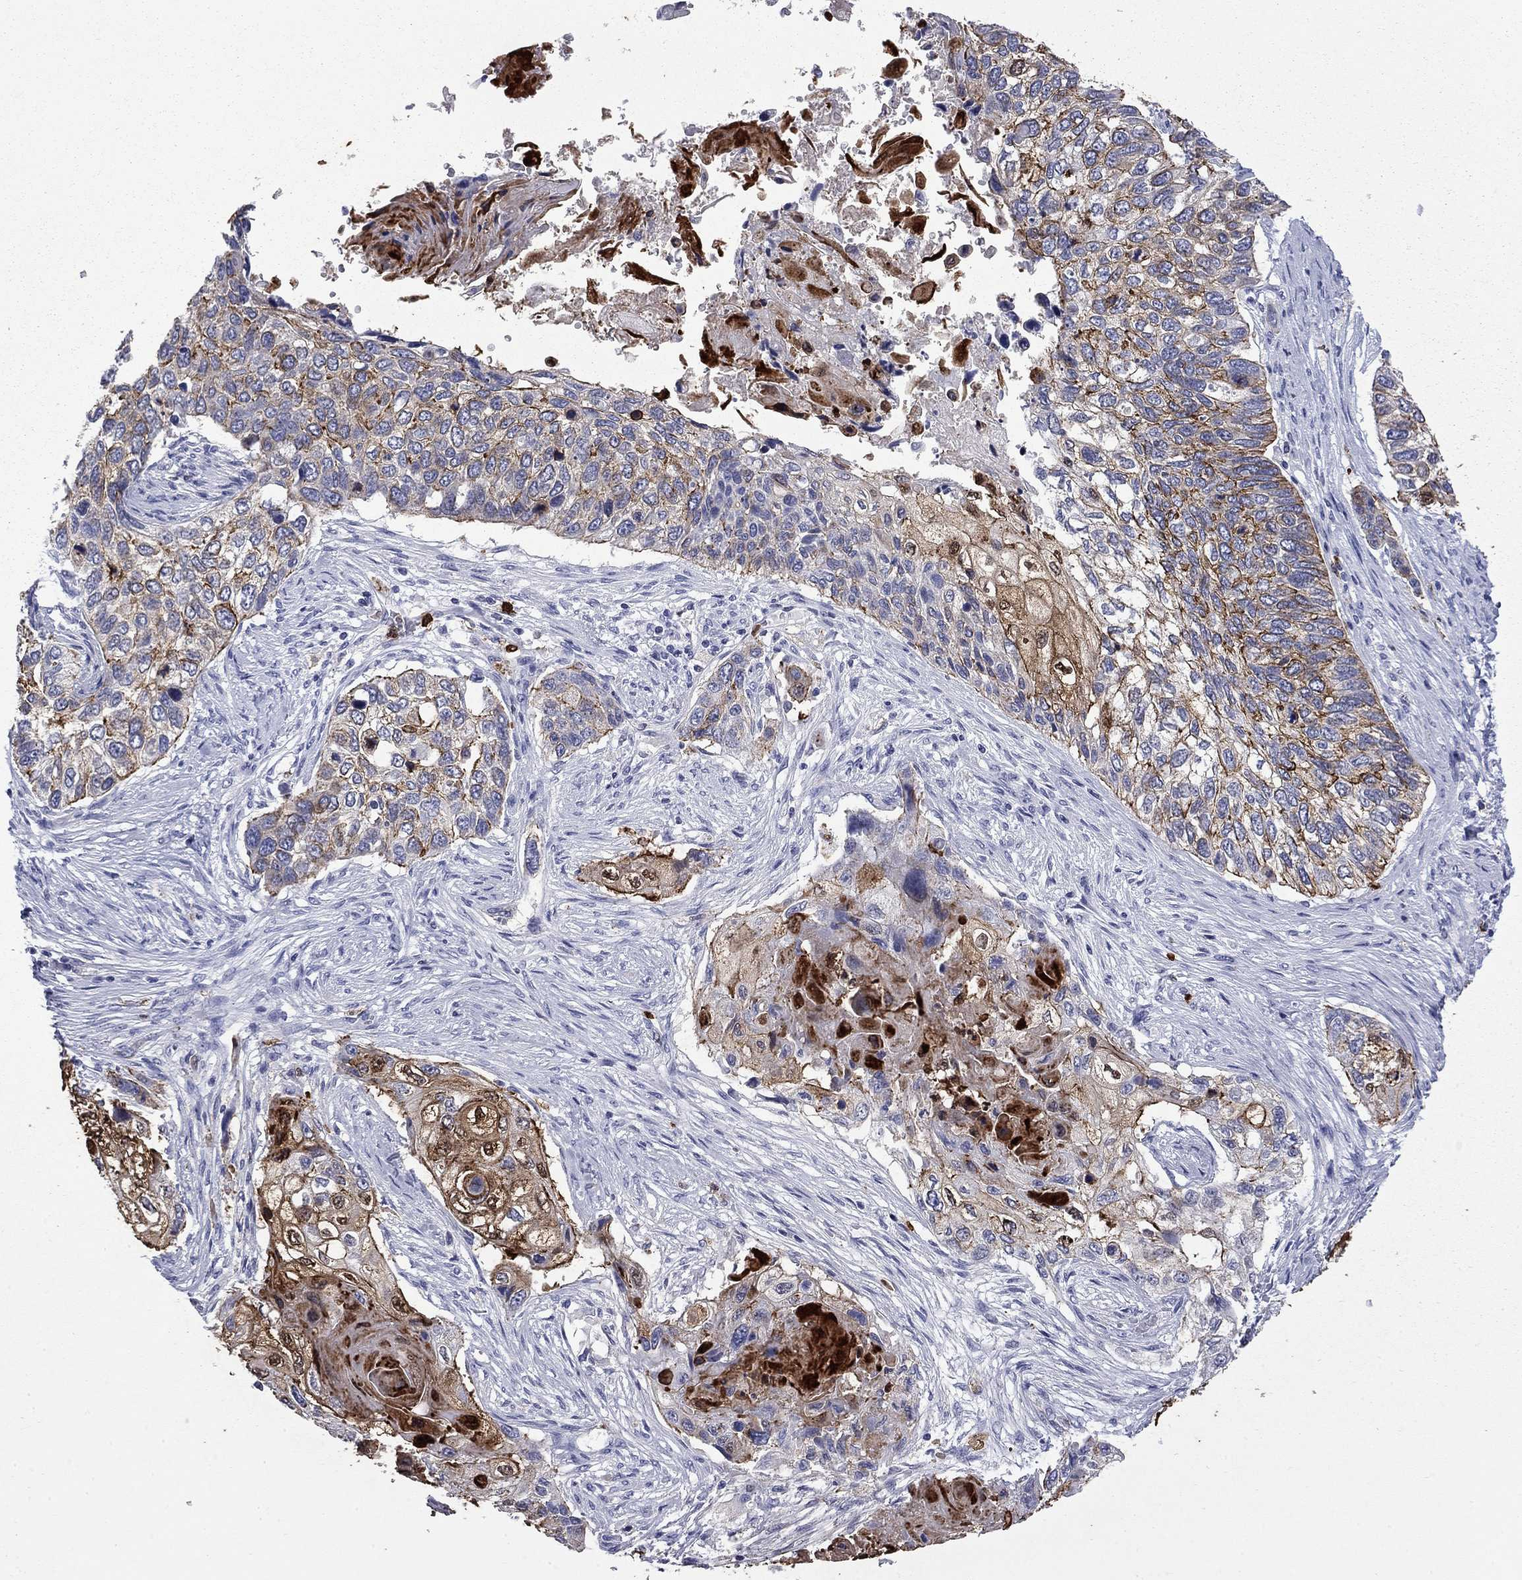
{"staining": {"intensity": "moderate", "quantity": "25%-75%", "location": "cytoplasmic/membranous"}, "tissue": "lung cancer", "cell_type": "Tumor cells", "image_type": "cancer", "snomed": [{"axis": "morphology", "description": "Normal tissue, NOS"}, {"axis": "morphology", "description": "Squamous cell carcinoma, NOS"}, {"axis": "topography", "description": "Bronchus"}, {"axis": "topography", "description": "Lung"}], "caption": "Lung cancer (squamous cell carcinoma) stained with a brown dye reveals moderate cytoplasmic/membranous positive staining in about 25%-75% of tumor cells.", "gene": "TRIM29", "patient": {"sex": "male", "age": 69}}